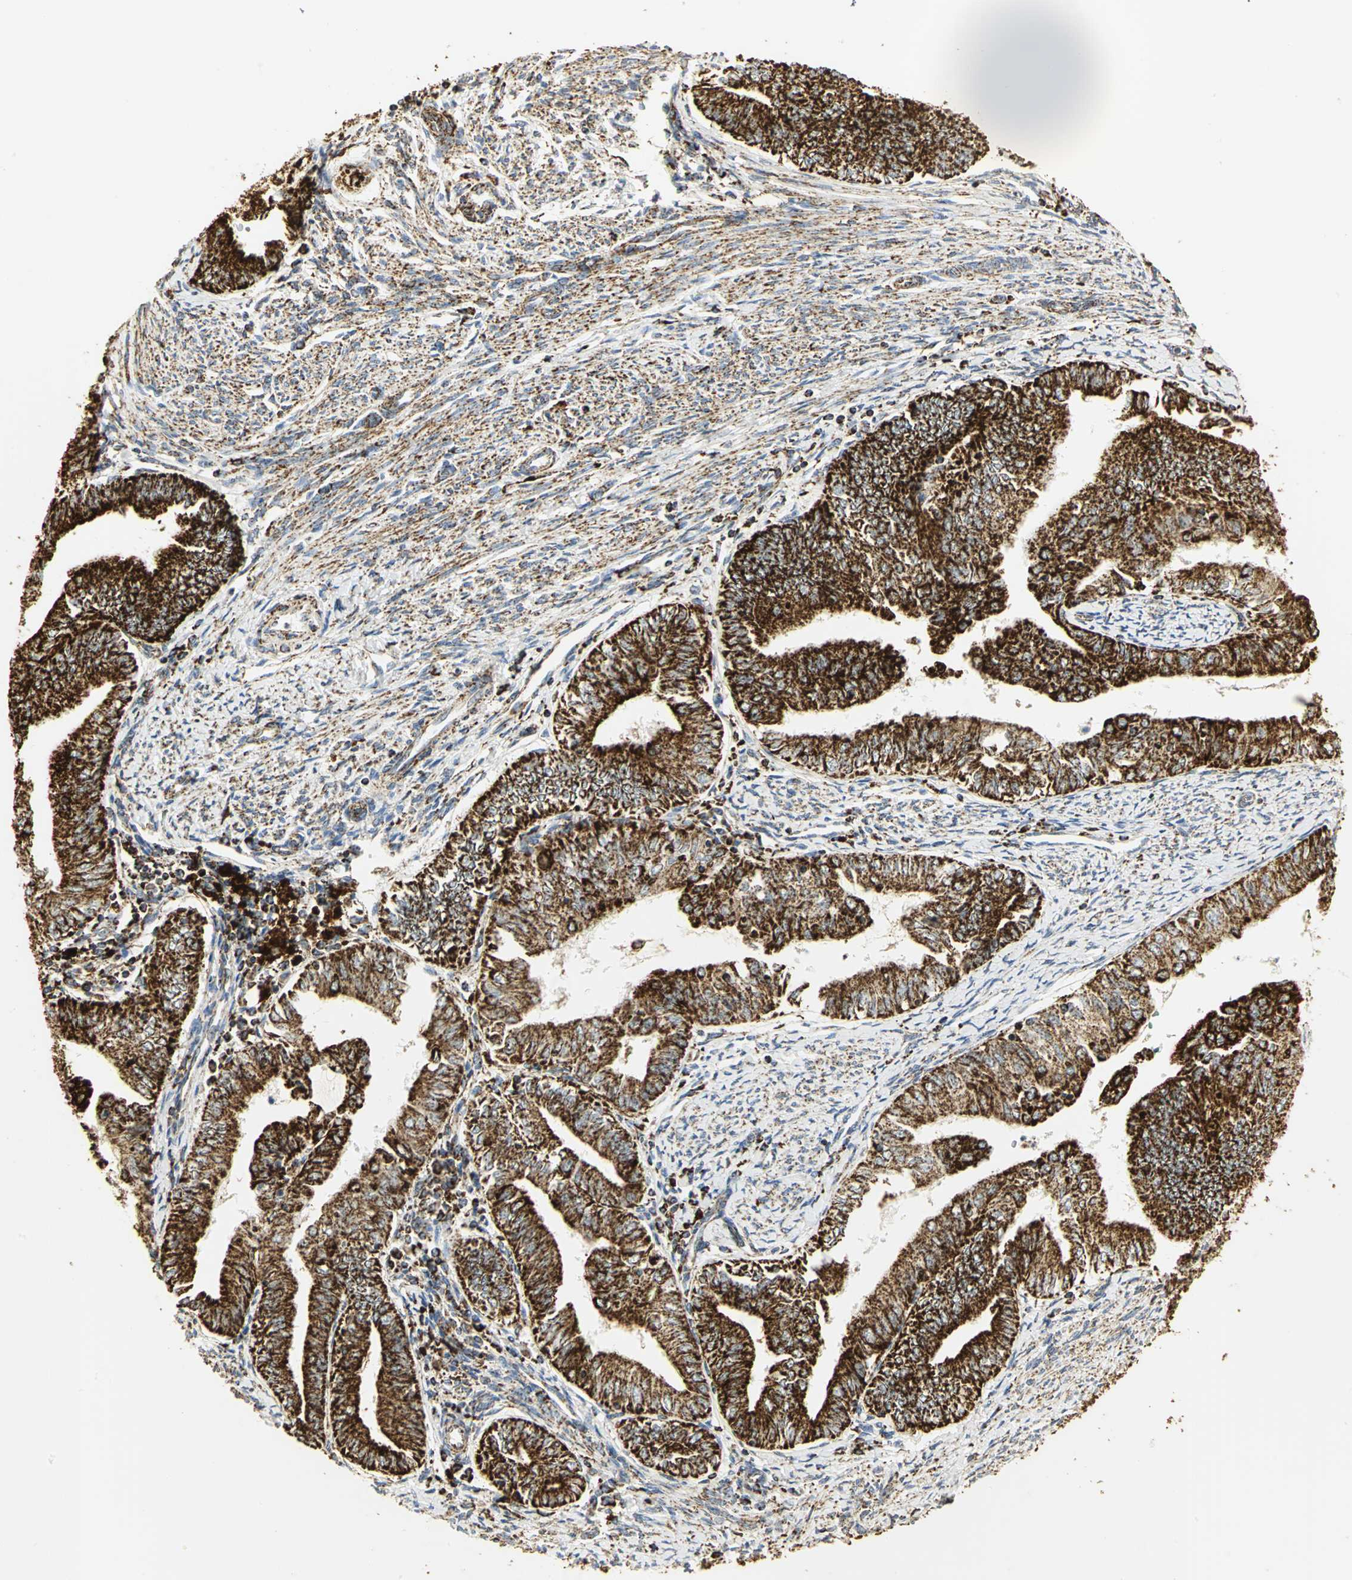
{"staining": {"intensity": "strong", "quantity": ">75%", "location": "cytoplasmic/membranous"}, "tissue": "endometrial cancer", "cell_type": "Tumor cells", "image_type": "cancer", "snomed": [{"axis": "morphology", "description": "Adenocarcinoma, NOS"}, {"axis": "topography", "description": "Endometrium"}], "caption": "Immunohistochemical staining of human endometrial cancer reveals strong cytoplasmic/membranous protein positivity in about >75% of tumor cells.", "gene": "VDAC1", "patient": {"sex": "female", "age": 66}}